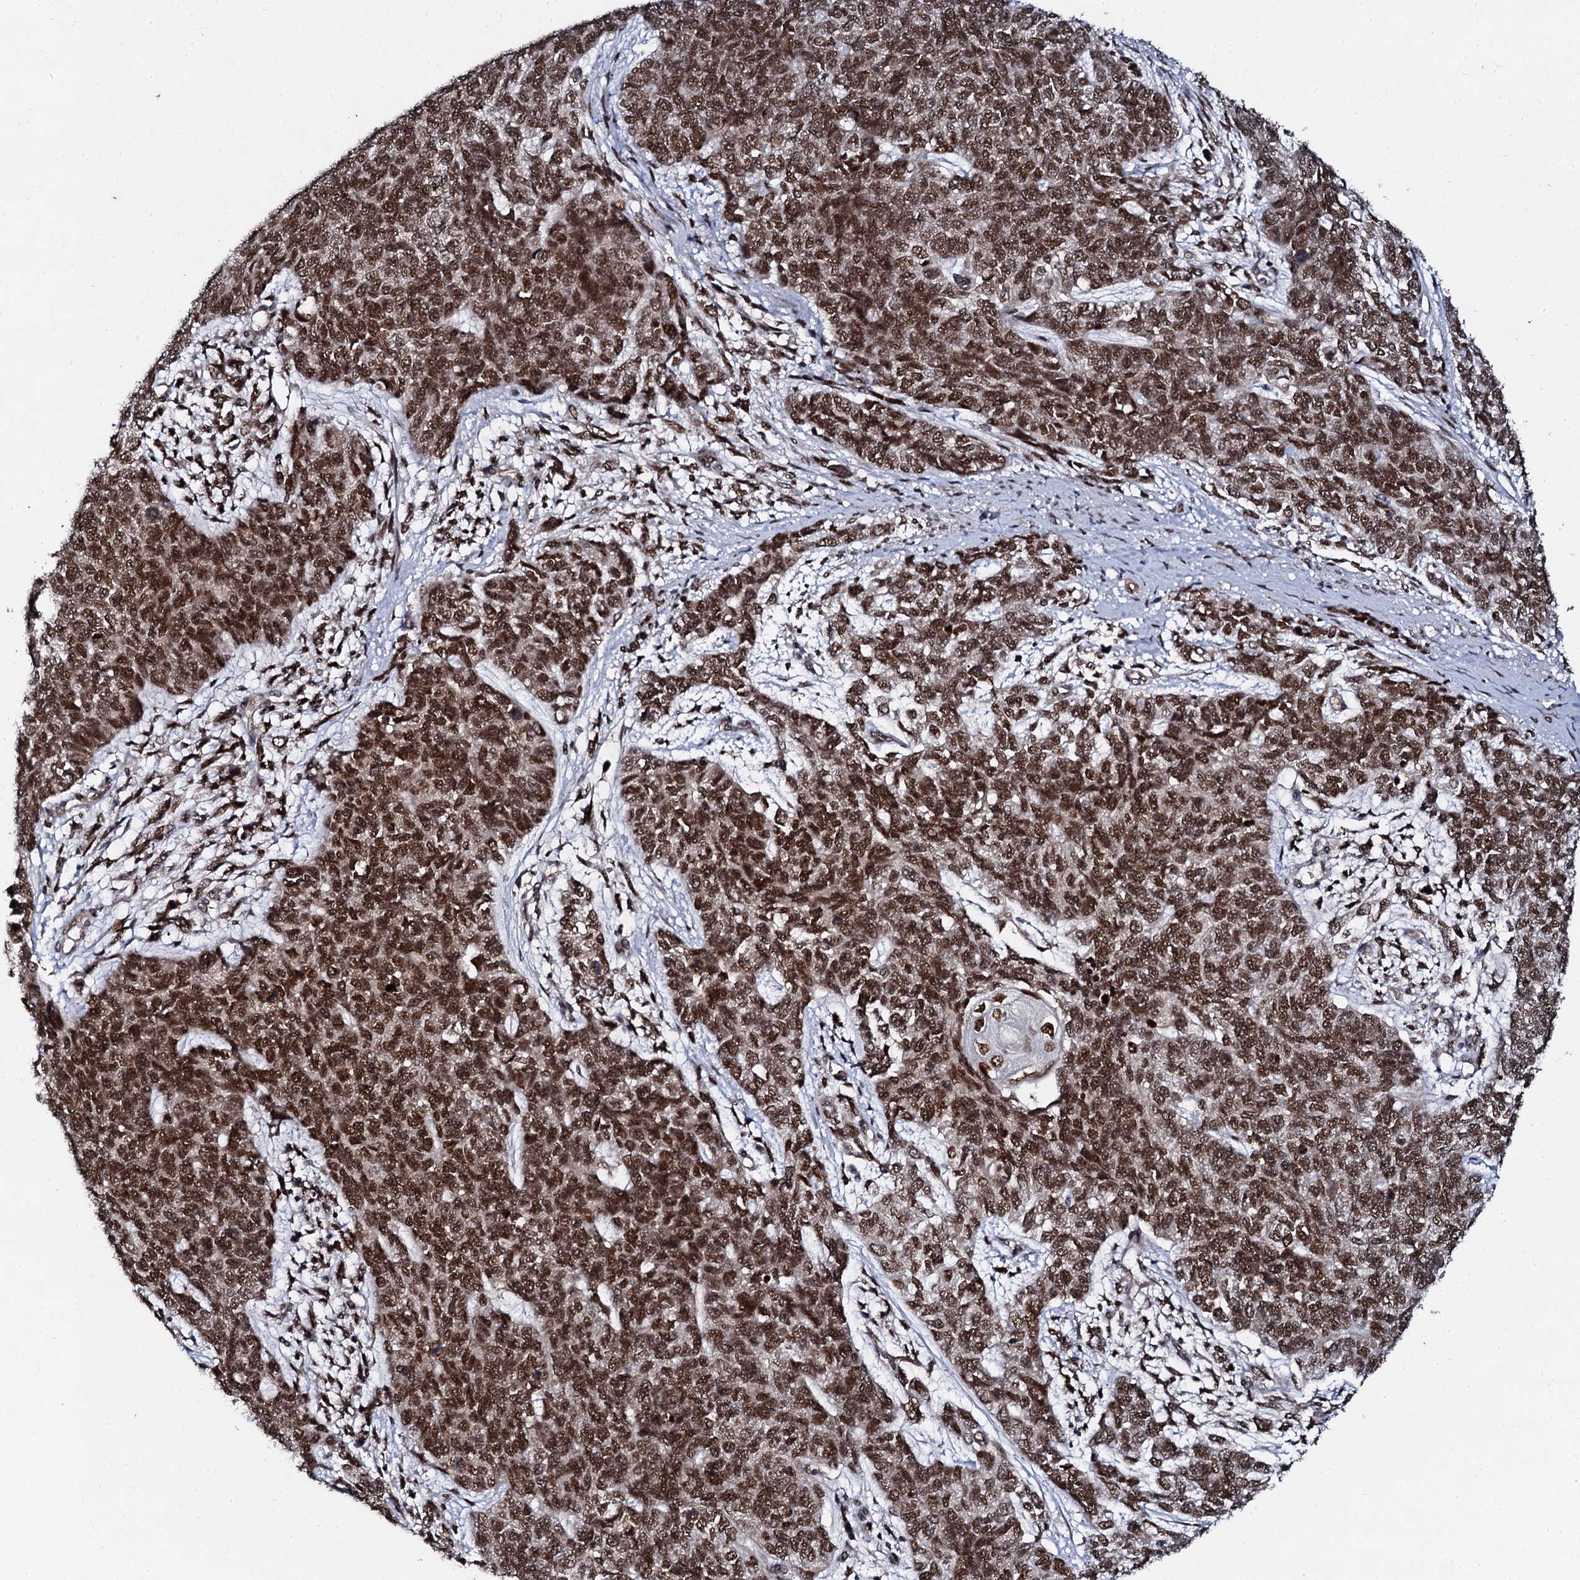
{"staining": {"intensity": "strong", "quantity": ">75%", "location": "nuclear"}, "tissue": "cervical cancer", "cell_type": "Tumor cells", "image_type": "cancer", "snomed": [{"axis": "morphology", "description": "Squamous cell carcinoma, NOS"}, {"axis": "topography", "description": "Cervix"}], "caption": "This is an image of IHC staining of cervical cancer, which shows strong positivity in the nuclear of tumor cells.", "gene": "CSTF3", "patient": {"sex": "female", "age": 63}}